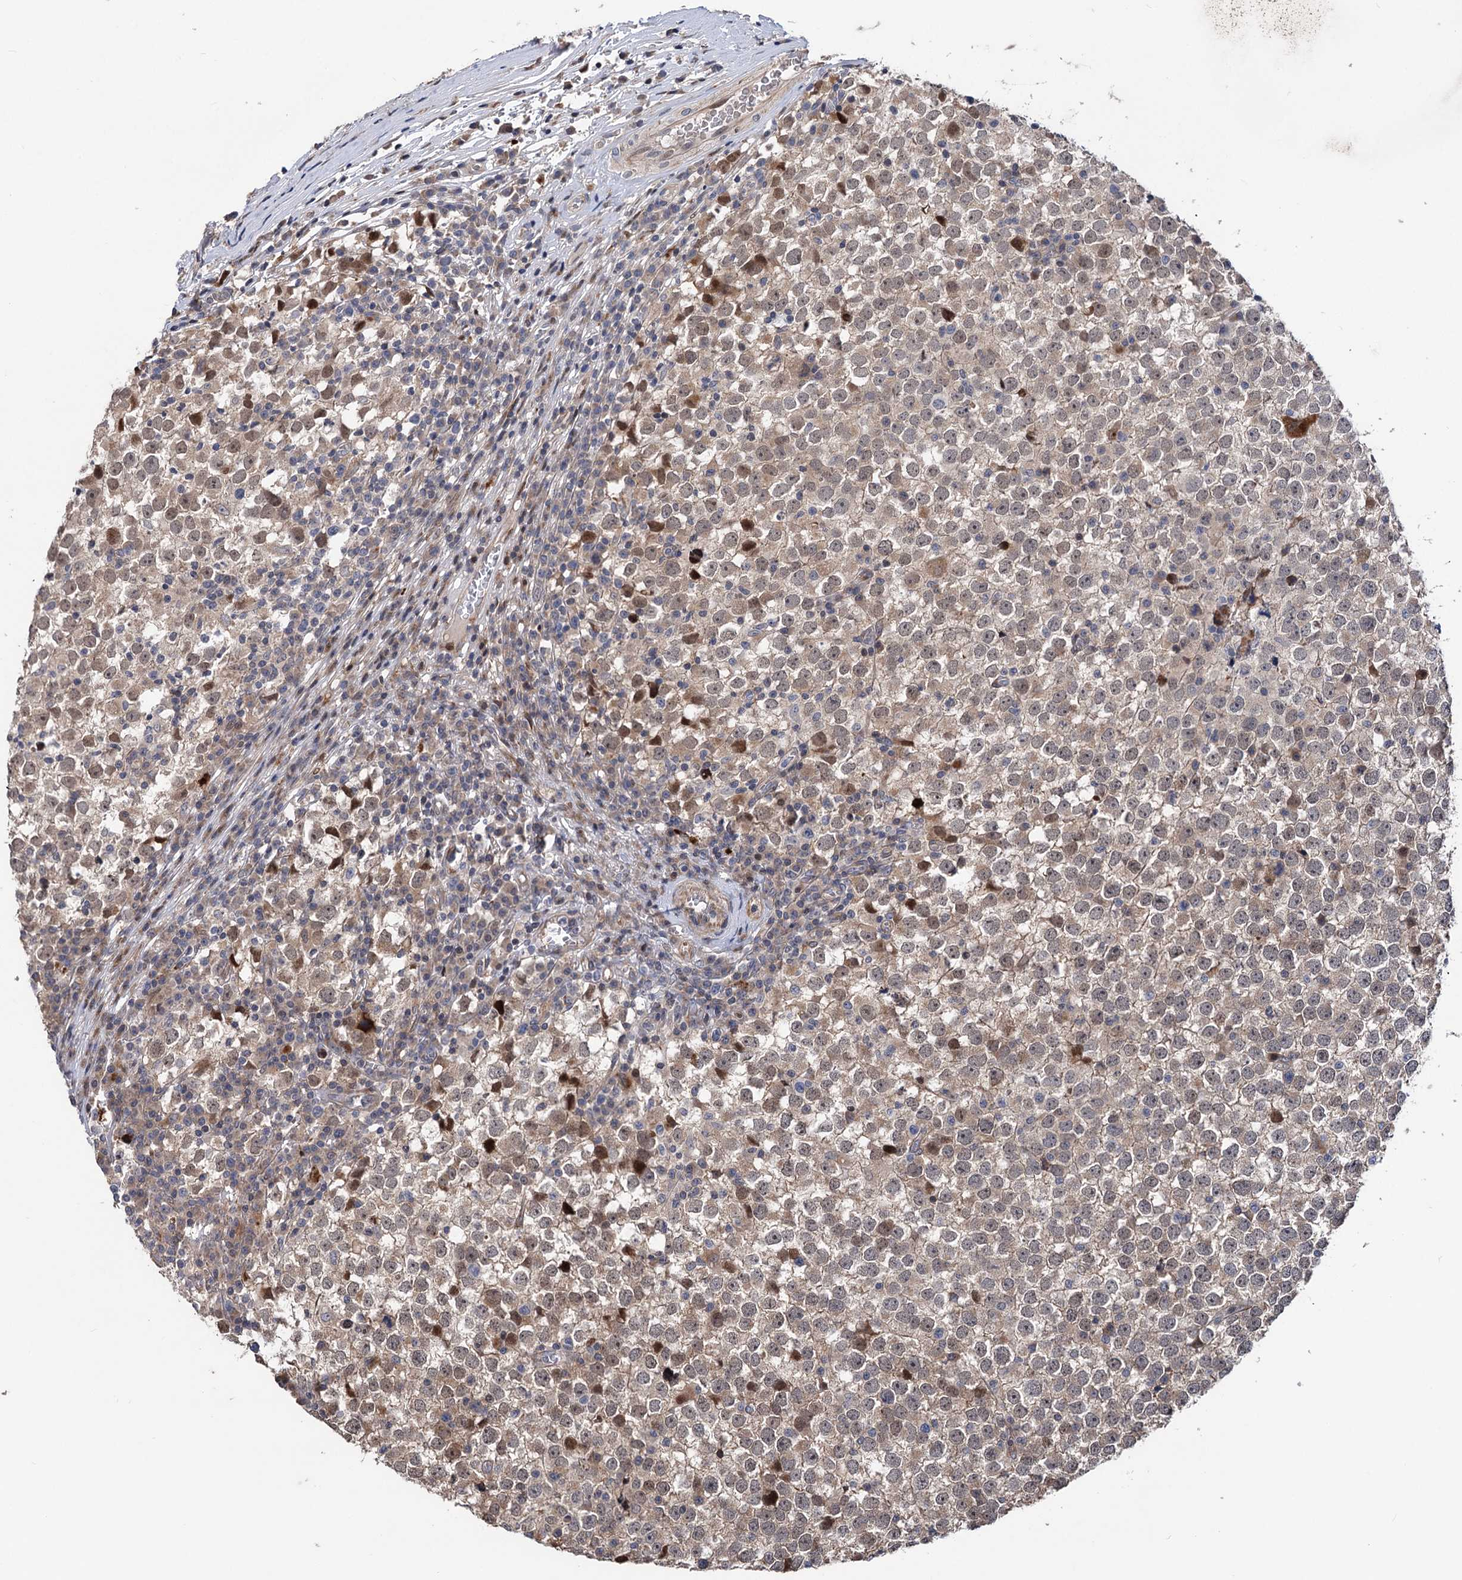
{"staining": {"intensity": "moderate", "quantity": "<25%", "location": "cytoplasmic/membranous,nuclear"}, "tissue": "testis cancer", "cell_type": "Tumor cells", "image_type": "cancer", "snomed": [{"axis": "morphology", "description": "Seminoma, NOS"}, {"axis": "topography", "description": "Testis"}], "caption": "Protein expression analysis of testis cancer (seminoma) shows moderate cytoplasmic/membranous and nuclear expression in about <25% of tumor cells. (DAB = brown stain, brightfield microscopy at high magnification).", "gene": "UBR1", "patient": {"sex": "male", "age": 65}}